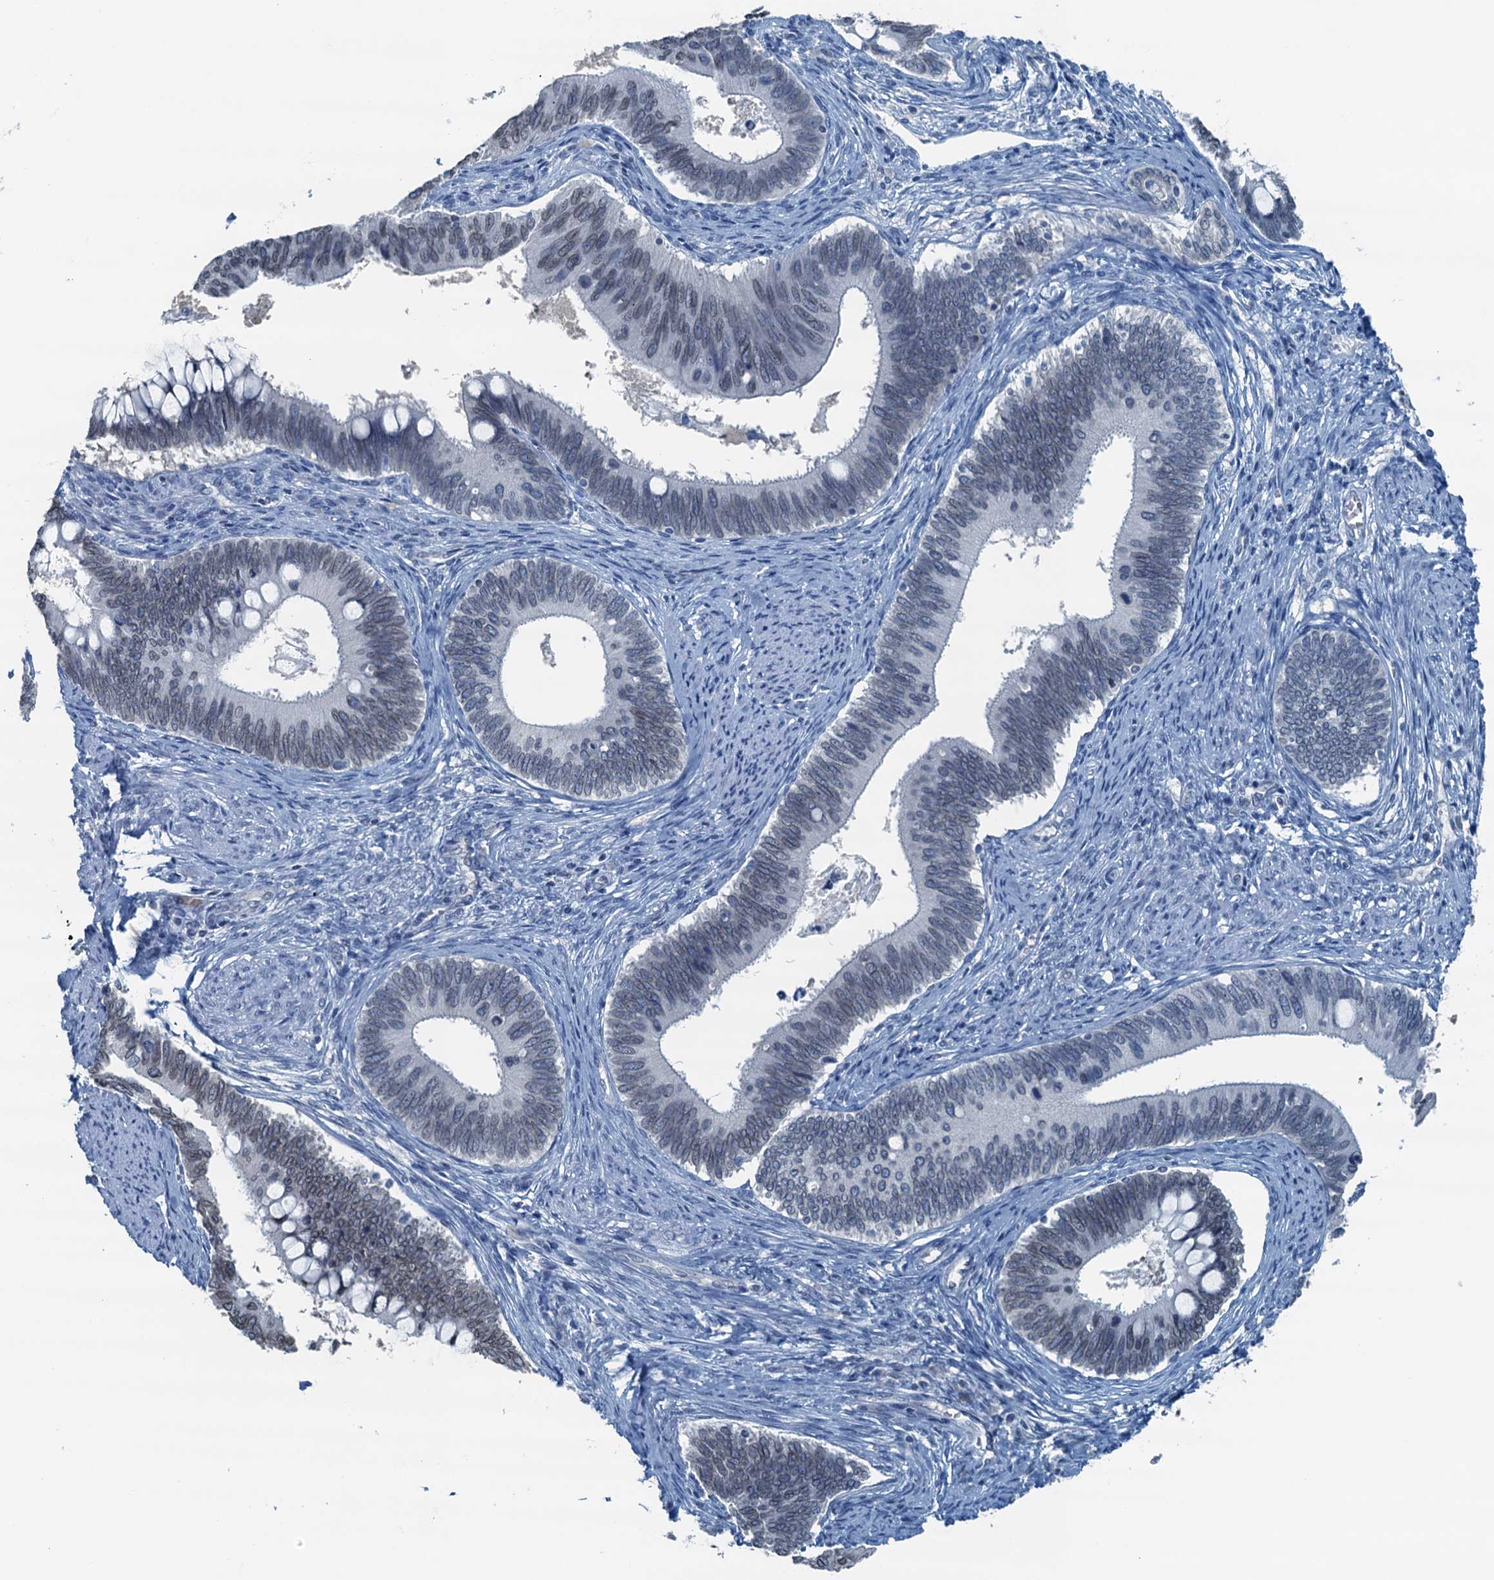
{"staining": {"intensity": "negative", "quantity": "none", "location": "none"}, "tissue": "cervical cancer", "cell_type": "Tumor cells", "image_type": "cancer", "snomed": [{"axis": "morphology", "description": "Adenocarcinoma, NOS"}, {"axis": "topography", "description": "Cervix"}], "caption": "There is no significant staining in tumor cells of cervical adenocarcinoma.", "gene": "C11orf54", "patient": {"sex": "female", "age": 42}}